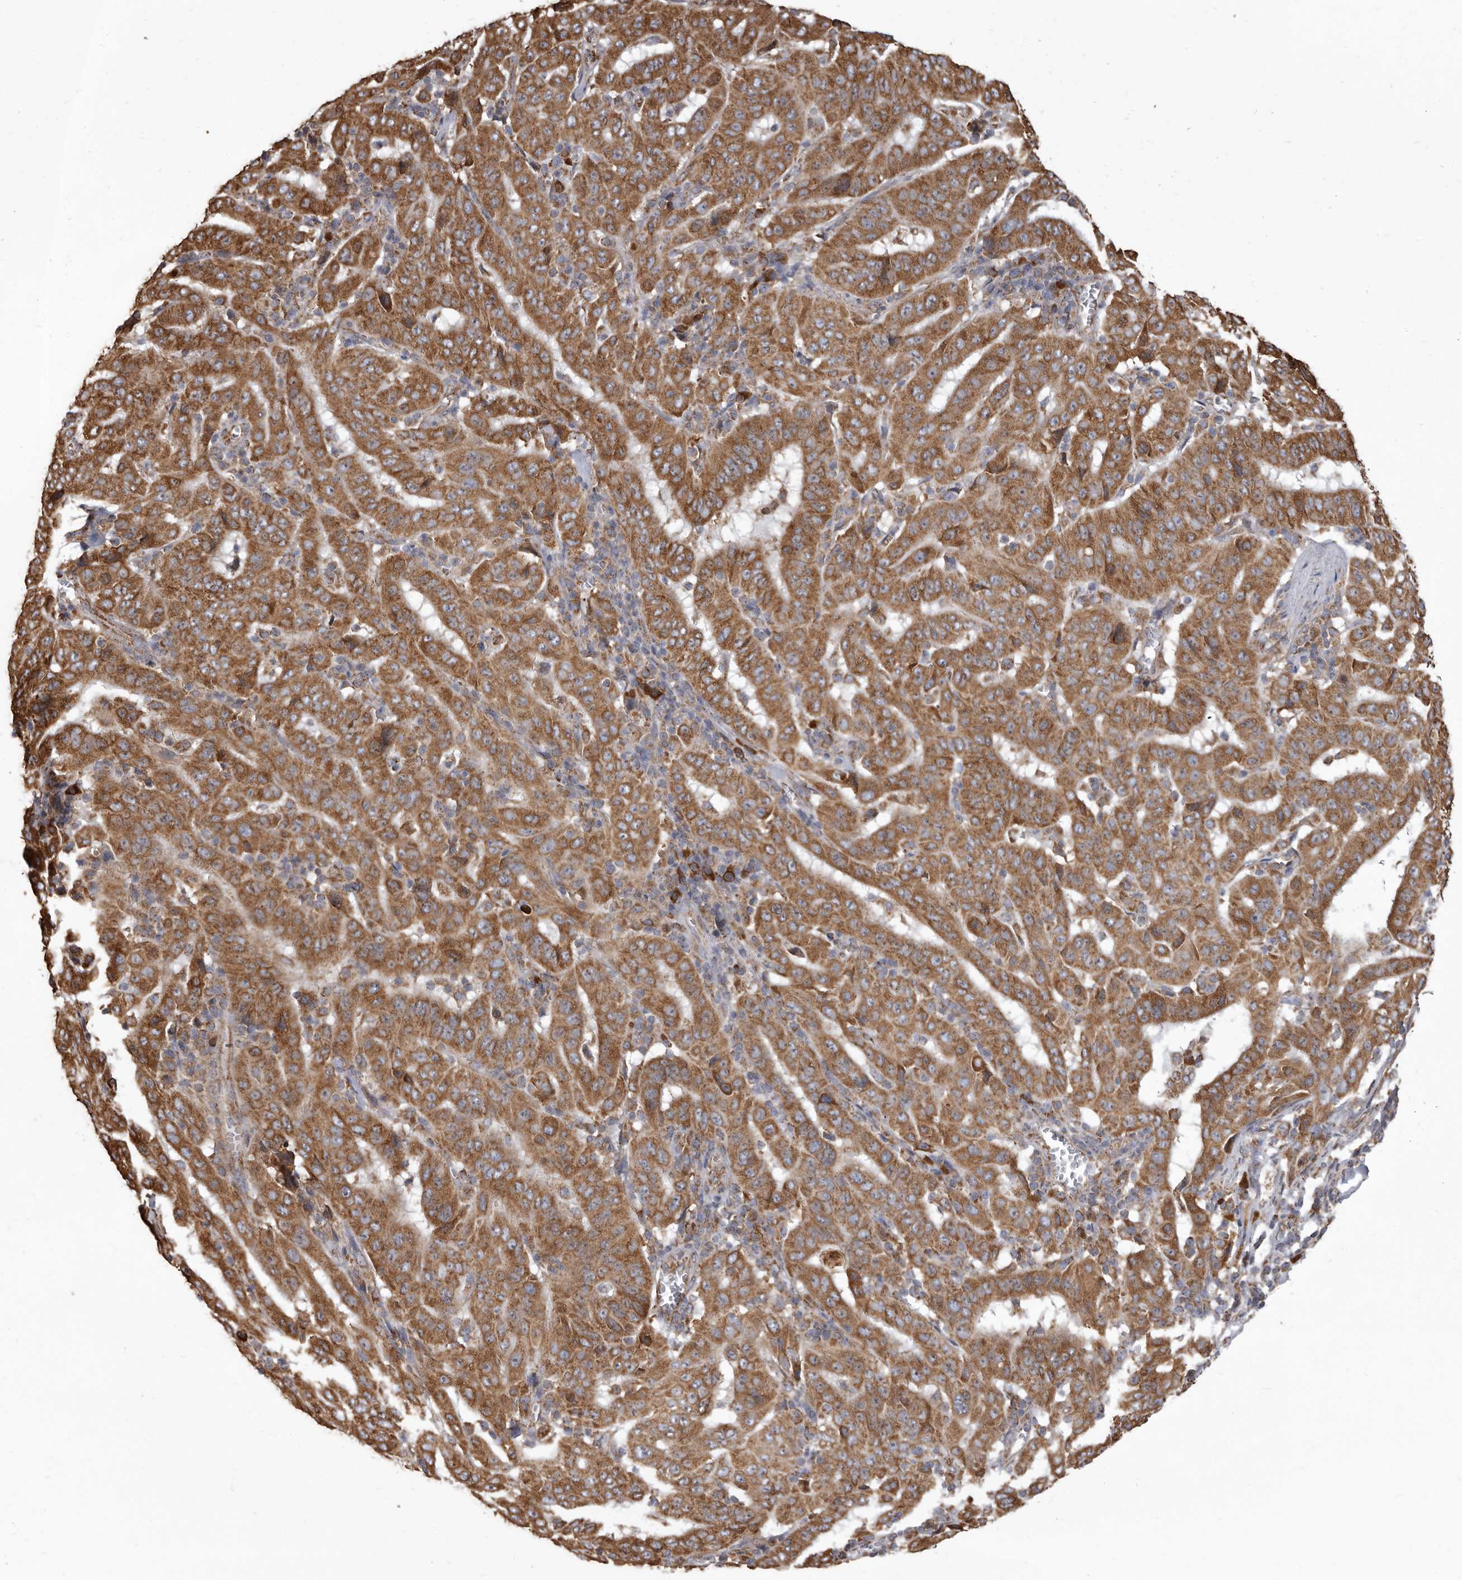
{"staining": {"intensity": "strong", "quantity": ">75%", "location": "cytoplasmic/membranous"}, "tissue": "pancreatic cancer", "cell_type": "Tumor cells", "image_type": "cancer", "snomed": [{"axis": "morphology", "description": "Adenocarcinoma, NOS"}, {"axis": "topography", "description": "Pancreas"}], "caption": "Immunohistochemical staining of pancreatic cancer (adenocarcinoma) displays strong cytoplasmic/membranous protein expression in about >75% of tumor cells.", "gene": "CDK5RAP3", "patient": {"sex": "male", "age": 63}}